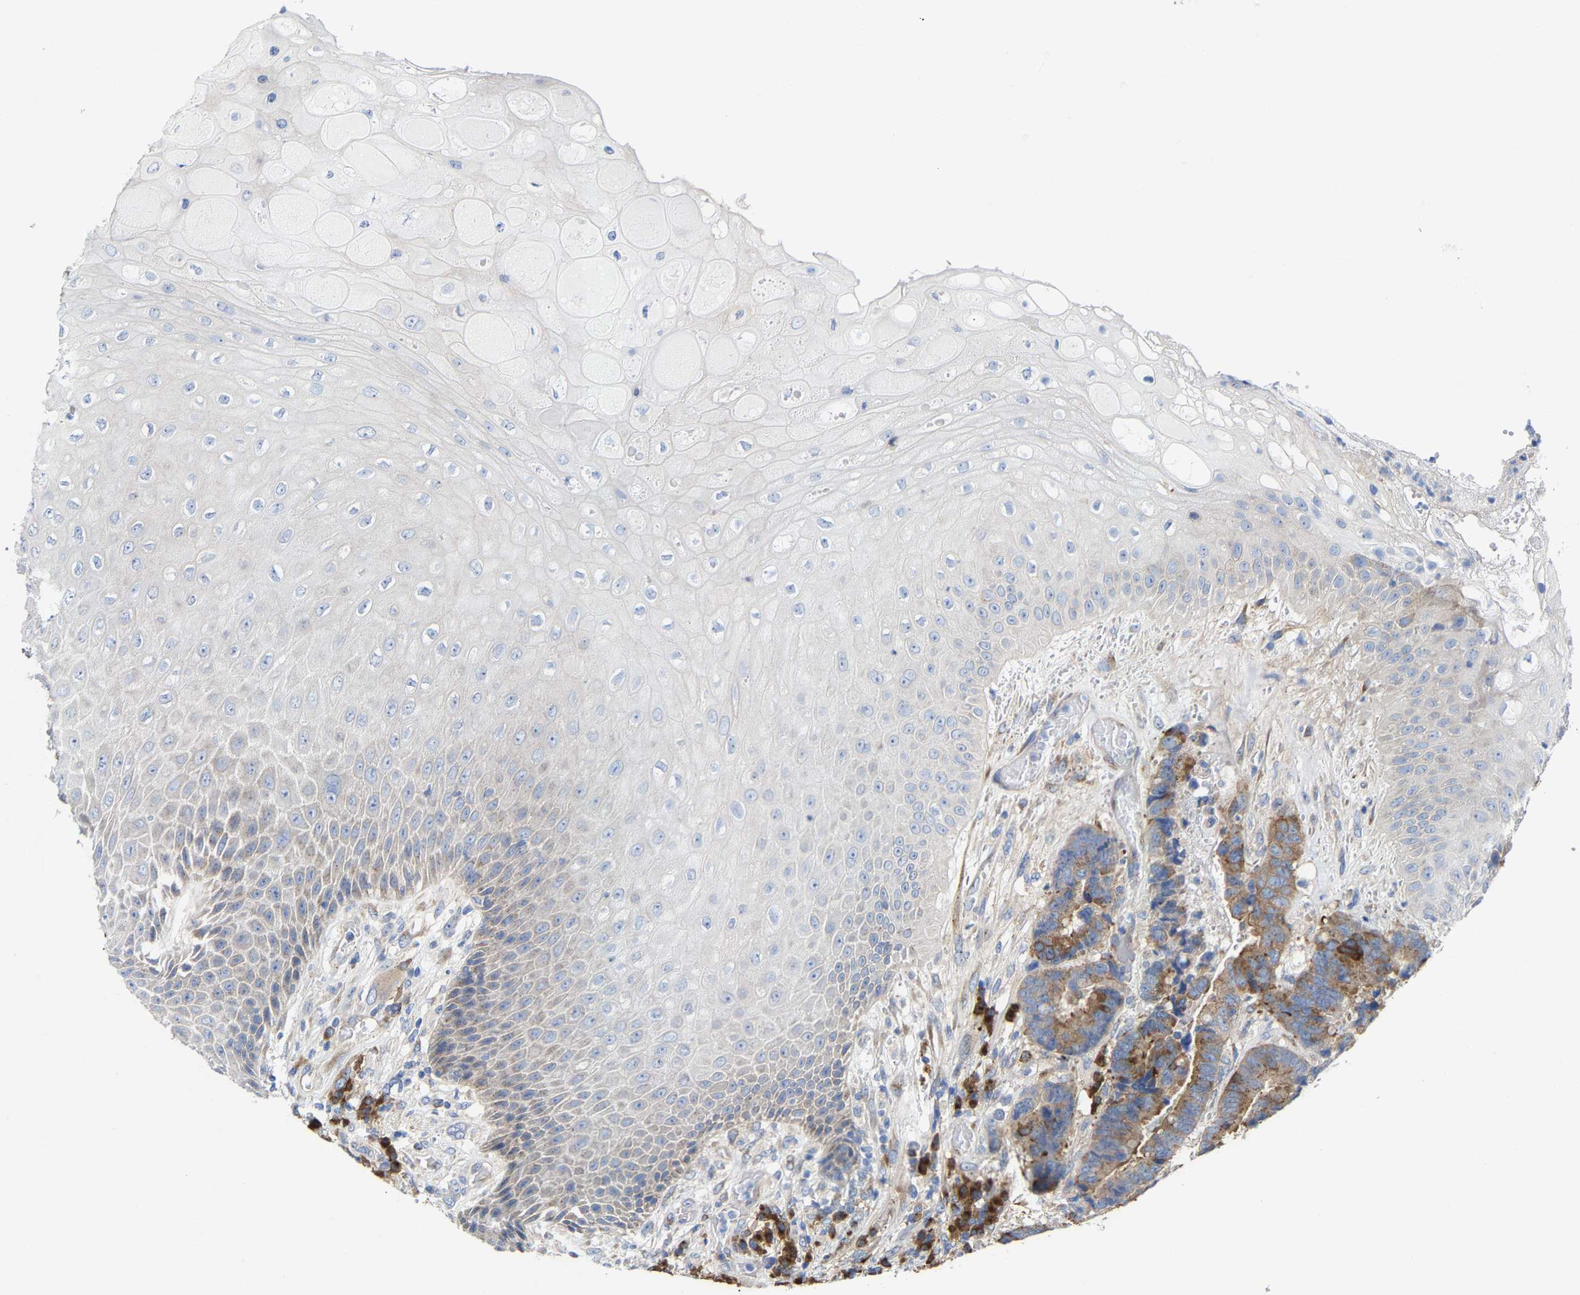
{"staining": {"intensity": "moderate", "quantity": ">75%", "location": "cytoplasmic/membranous"}, "tissue": "colorectal cancer", "cell_type": "Tumor cells", "image_type": "cancer", "snomed": [{"axis": "morphology", "description": "Adenocarcinoma, NOS"}, {"axis": "topography", "description": "Rectum"}, {"axis": "topography", "description": "Anal"}], "caption": "Protein staining demonstrates moderate cytoplasmic/membranous staining in approximately >75% of tumor cells in adenocarcinoma (colorectal).", "gene": "PPP1R15A", "patient": {"sex": "female", "age": 89}}